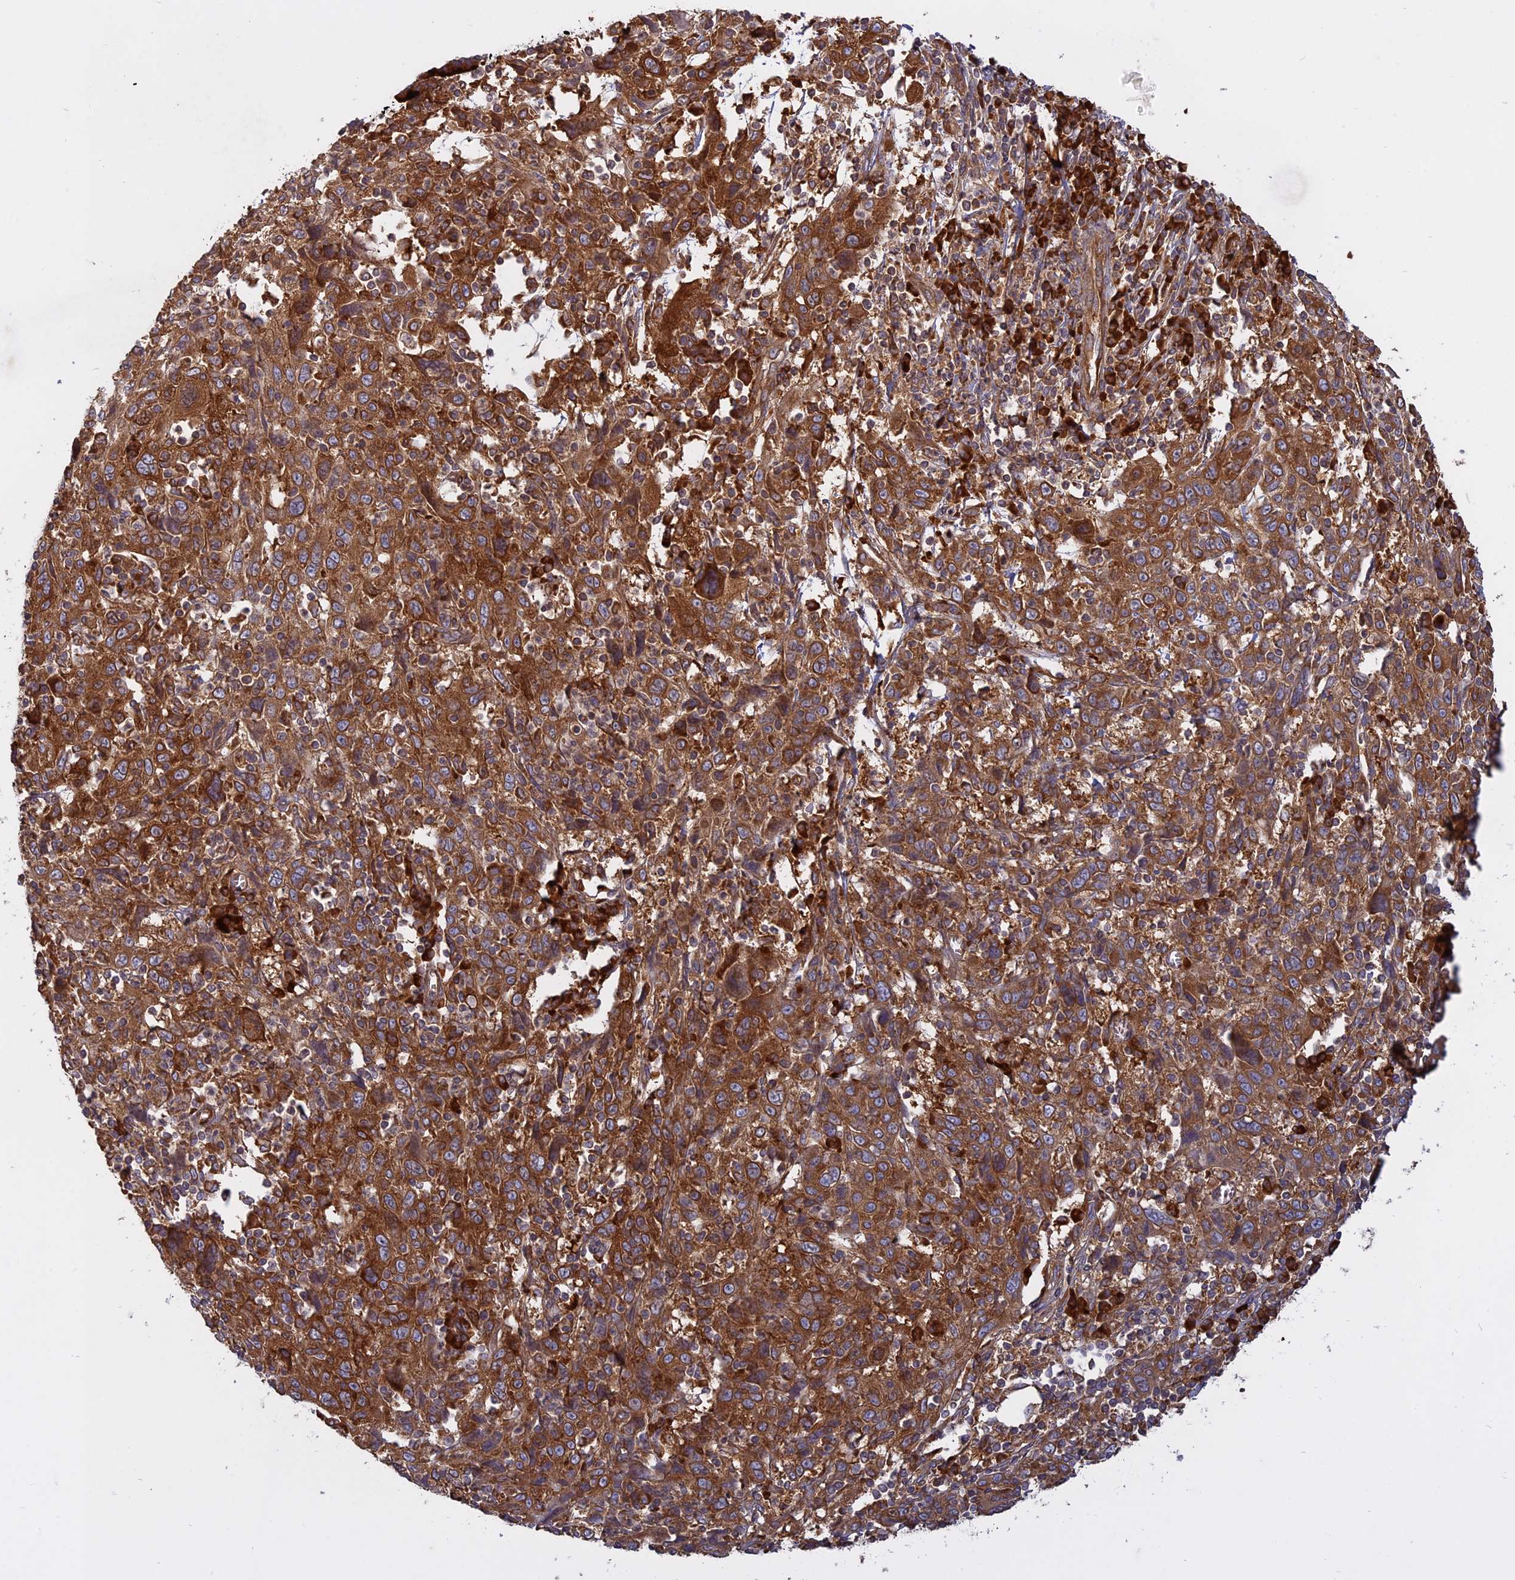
{"staining": {"intensity": "strong", "quantity": ">75%", "location": "cytoplasmic/membranous"}, "tissue": "cervical cancer", "cell_type": "Tumor cells", "image_type": "cancer", "snomed": [{"axis": "morphology", "description": "Squamous cell carcinoma, NOS"}, {"axis": "topography", "description": "Cervix"}], "caption": "High-magnification brightfield microscopy of squamous cell carcinoma (cervical) stained with DAB (brown) and counterstained with hematoxylin (blue). tumor cells exhibit strong cytoplasmic/membranous expression is seen in about>75% of cells. The protein of interest is shown in brown color, while the nuclei are stained blue.", "gene": "TMEM208", "patient": {"sex": "female", "age": 46}}